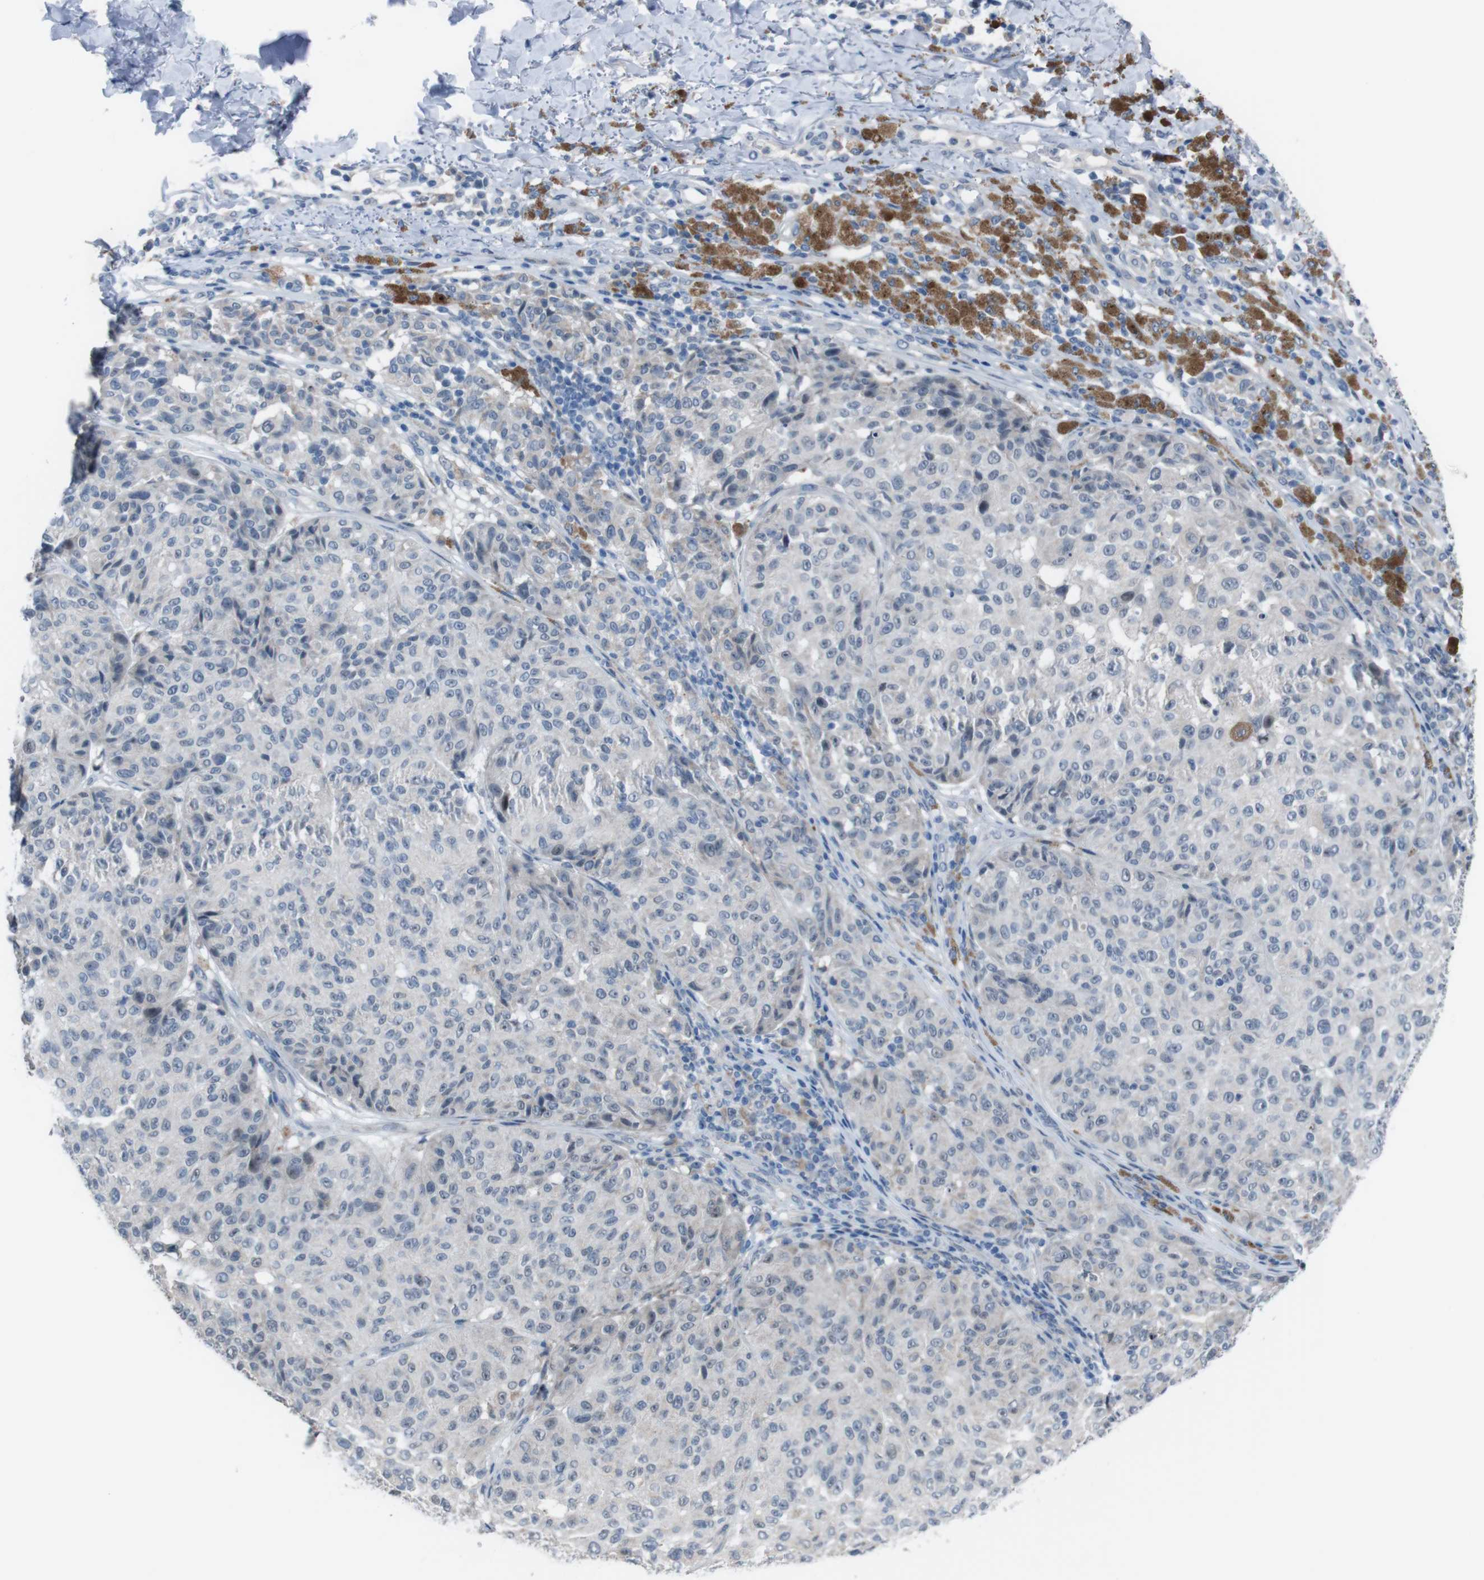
{"staining": {"intensity": "negative", "quantity": "none", "location": "none"}, "tissue": "melanoma", "cell_type": "Tumor cells", "image_type": "cancer", "snomed": [{"axis": "morphology", "description": "Malignant melanoma, NOS"}, {"axis": "topography", "description": "Skin"}], "caption": "Malignant melanoma was stained to show a protein in brown. There is no significant positivity in tumor cells.", "gene": "CDH22", "patient": {"sex": "female", "age": 46}}